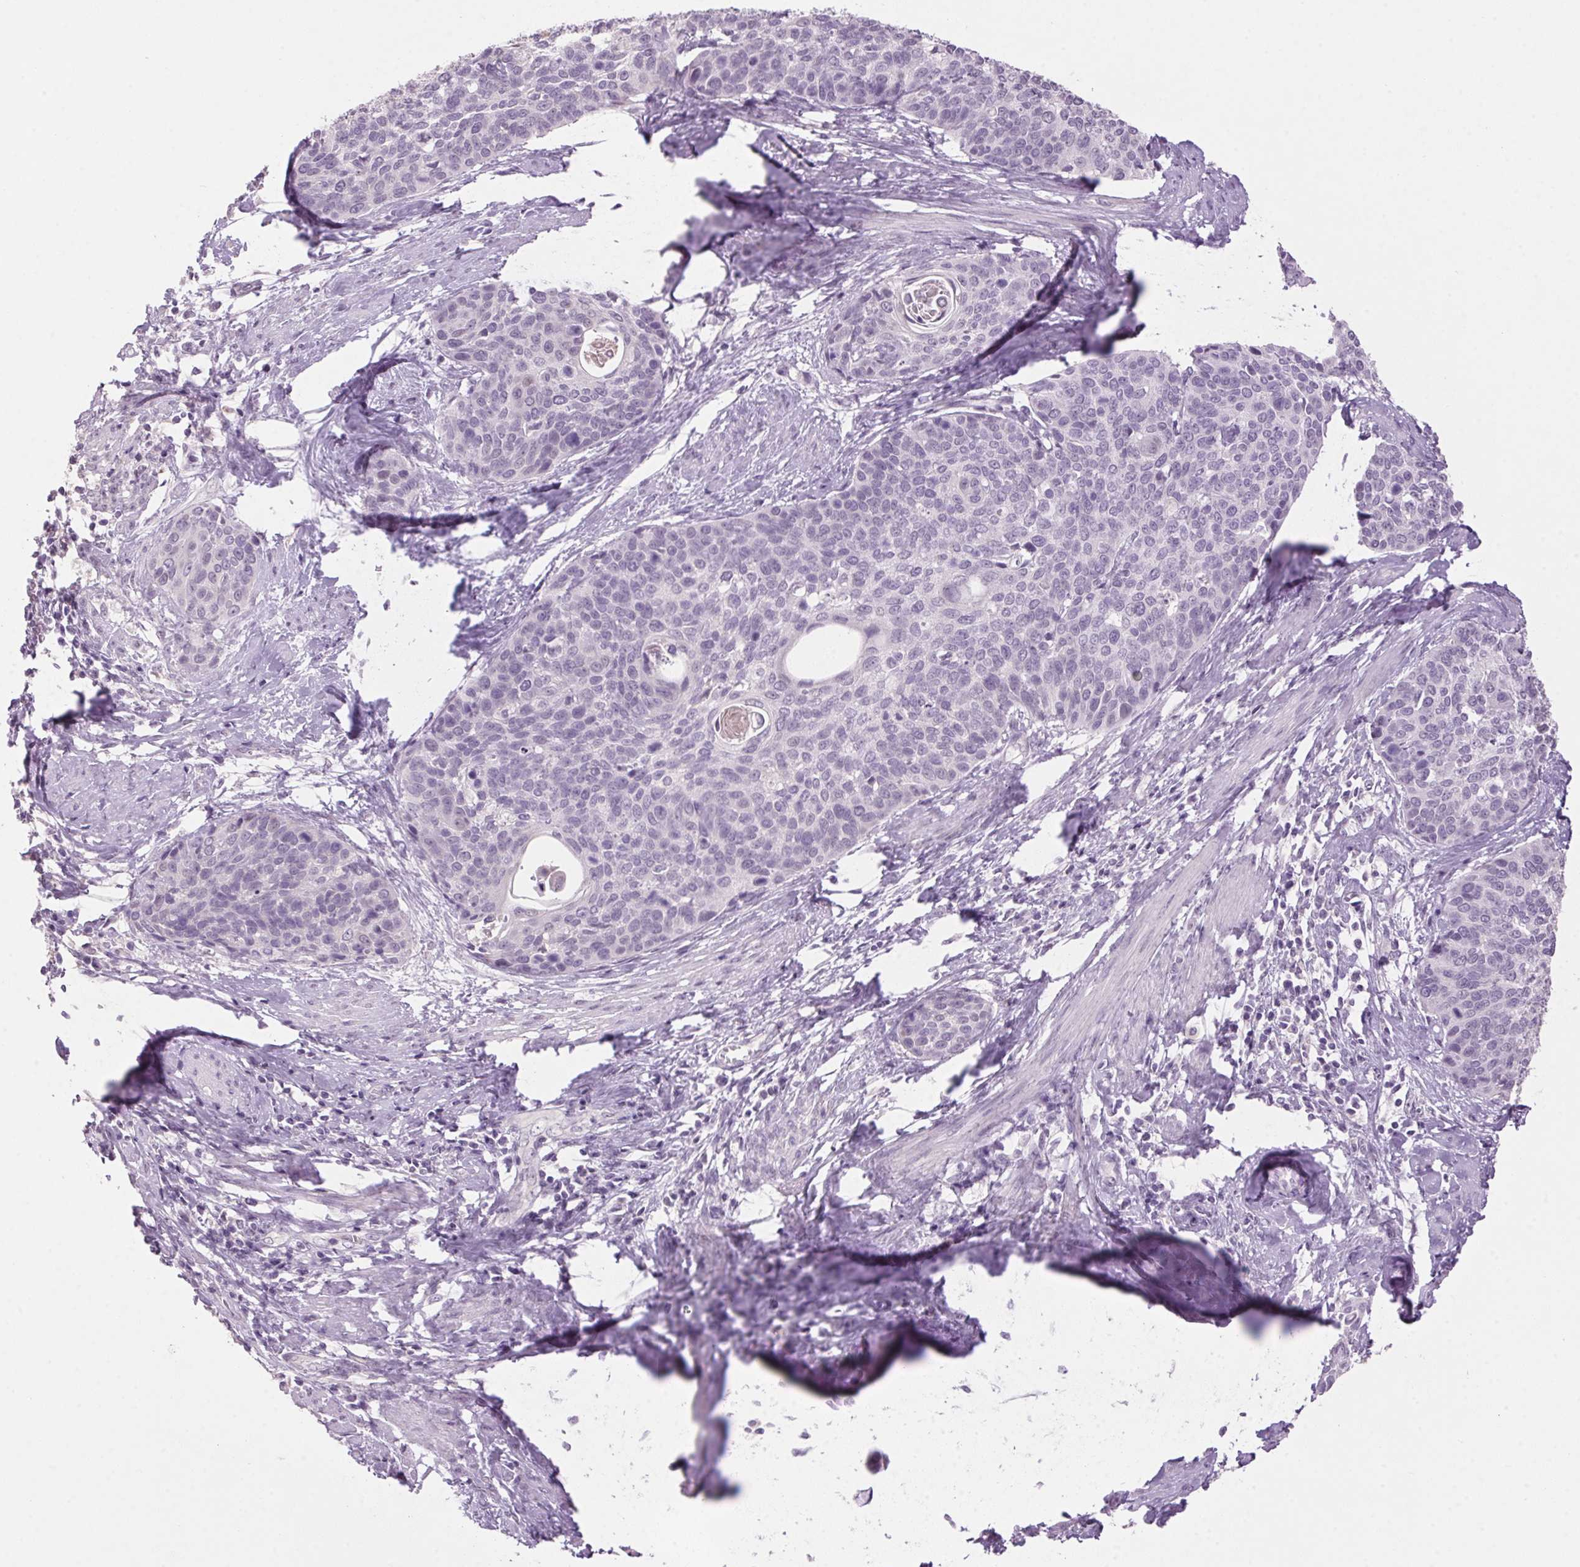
{"staining": {"intensity": "negative", "quantity": "none", "location": "none"}, "tissue": "cervical cancer", "cell_type": "Tumor cells", "image_type": "cancer", "snomed": [{"axis": "morphology", "description": "Squamous cell carcinoma, NOS"}, {"axis": "topography", "description": "Cervix"}], "caption": "Immunohistochemical staining of cervical cancer exhibits no significant staining in tumor cells. (Brightfield microscopy of DAB (3,3'-diaminobenzidine) immunohistochemistry (IHC) at high magnification).", "gene": "VWA3B", "patient": {"sex": "female", "age": 69}}